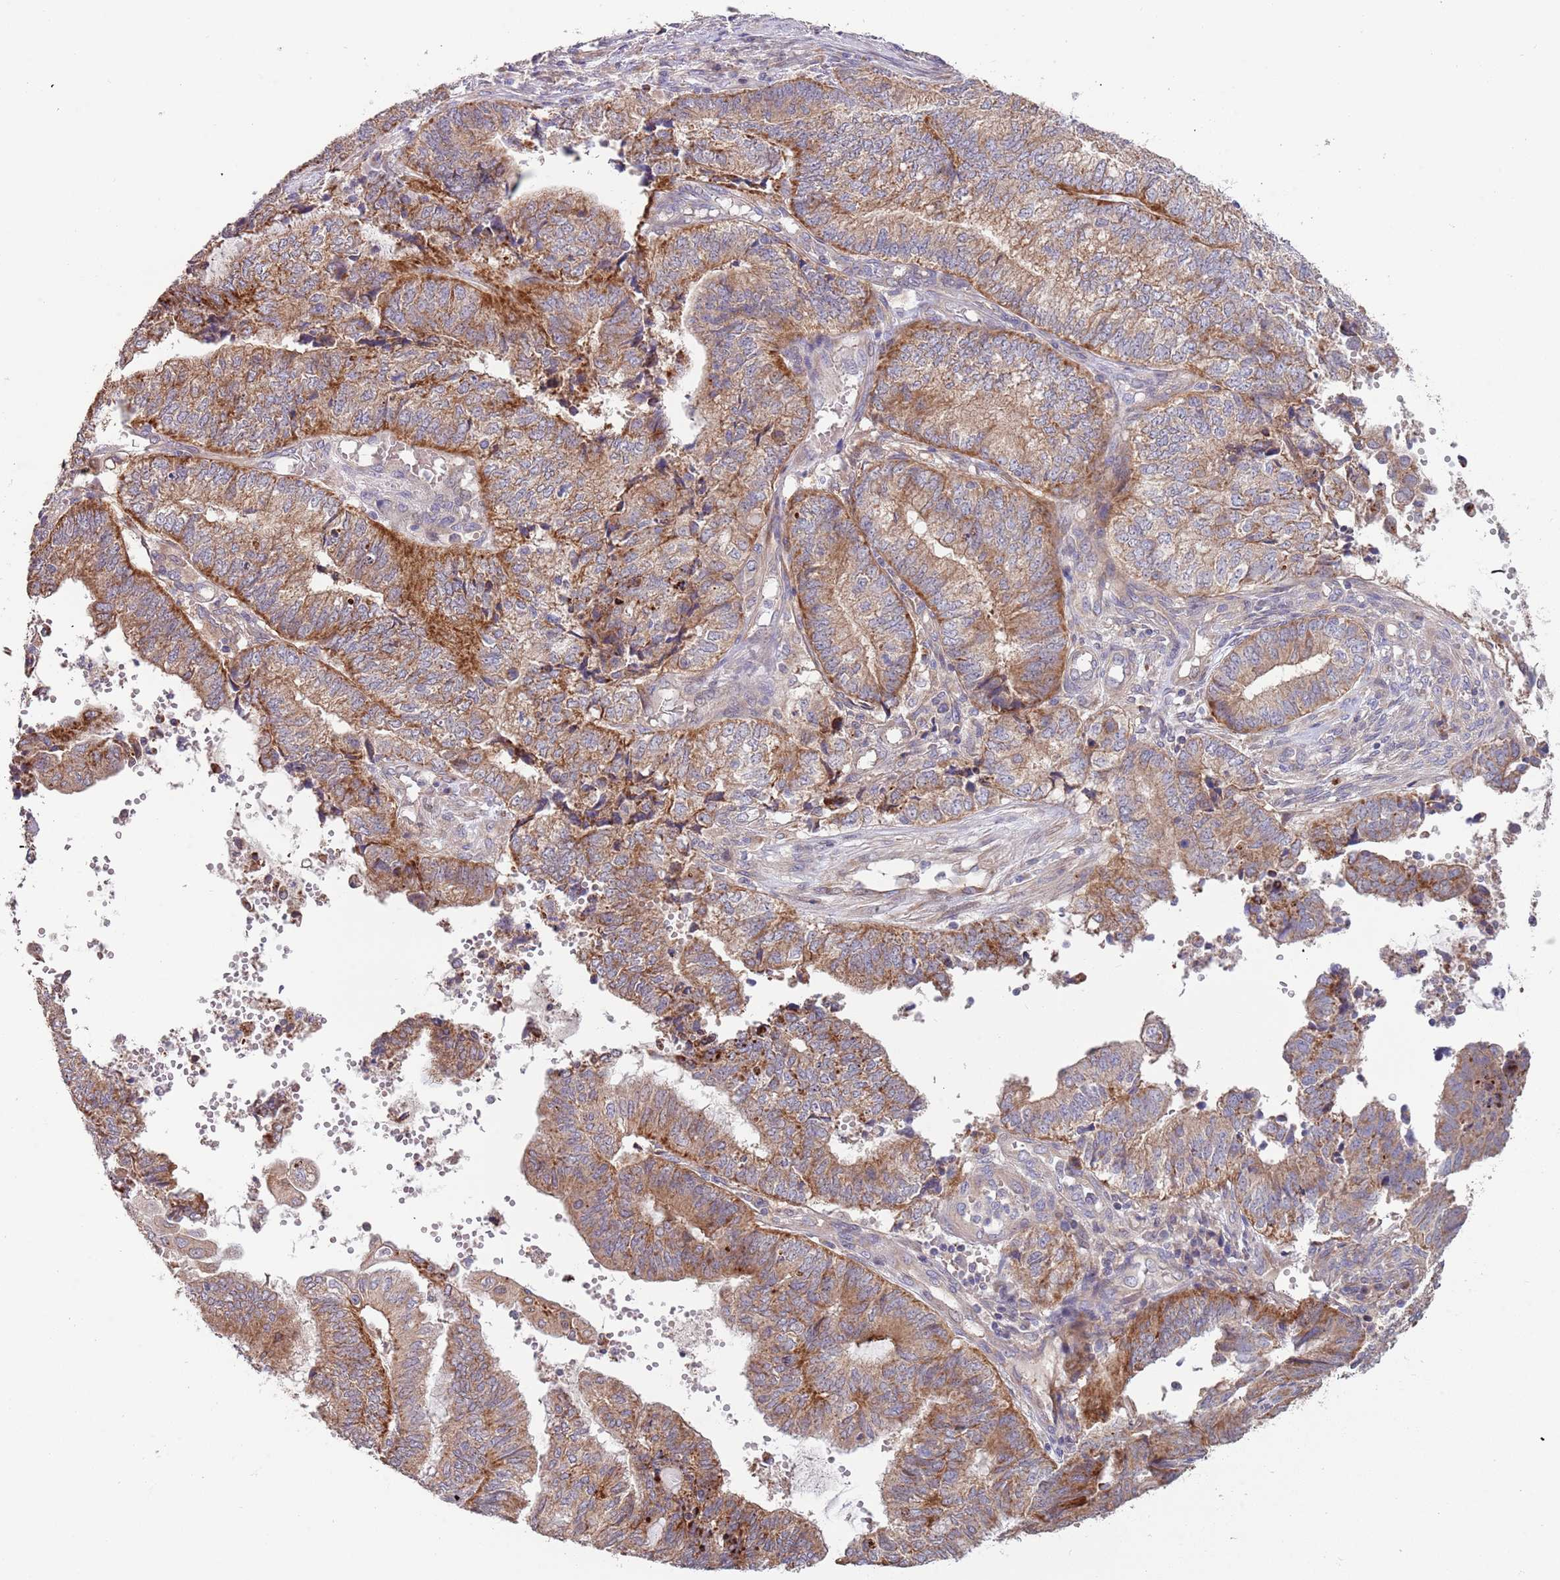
{"staining": {"intensity": "moderate", "quantity": ">75%", "location": "cytoplasmic/membranous"}, "tissue": "endometrial cancer", "cell_type": "Tumor cells", "image_type": "cancer", "snomed": [{"axis": "morphology", "description": "Adenocarcinoma, NOS"}, {"axis": "topography", "description": "Uterus"}, {"axis": "topography", "description": "Endometrium"}], "caption": "Adenocarcinoma (endometrial) stained with IHC exhibits moderate cytoplasmic/membranous staining in approximately >75% of tumor cells.", "gene": "ABCC10", "patient": {"sex": "female", "age": 70}}